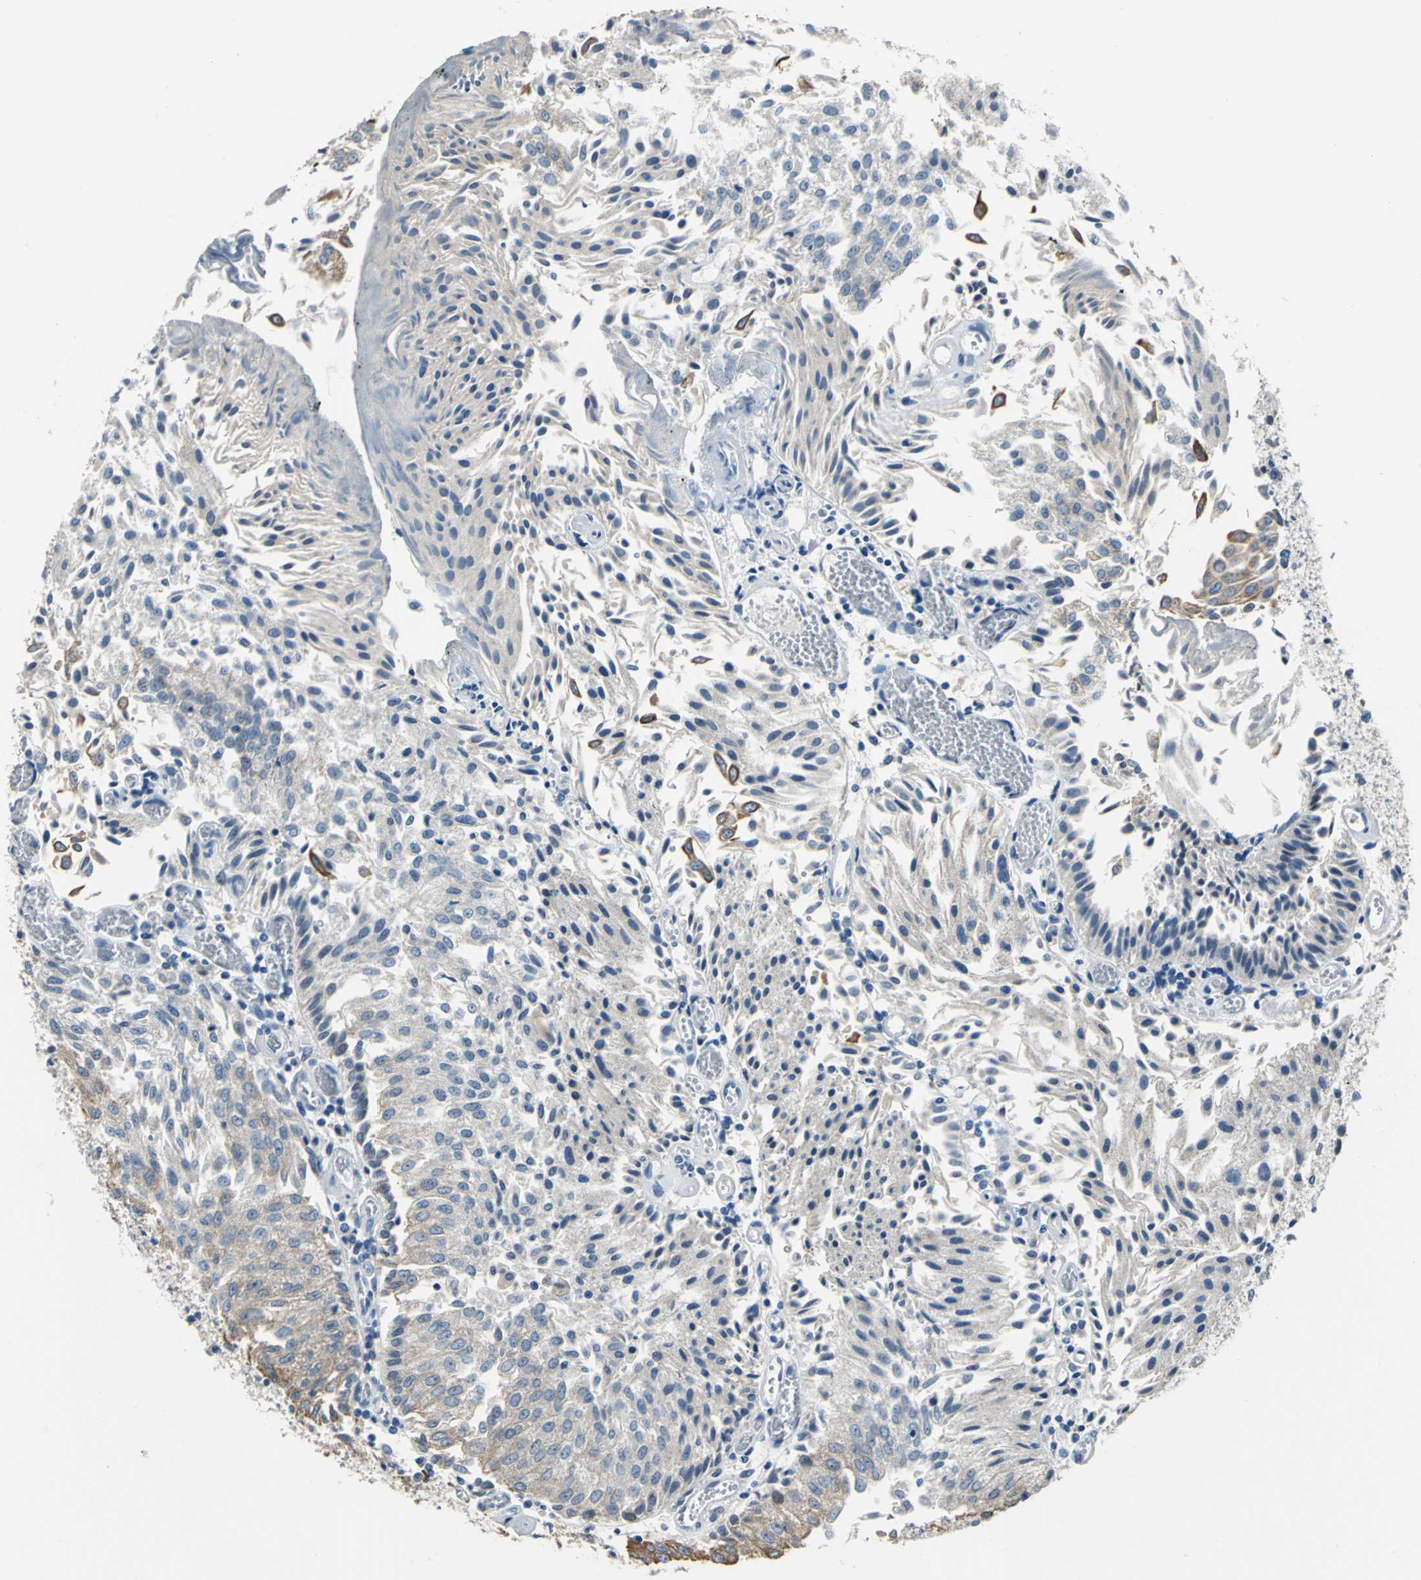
{"staining": {"intensity": "weak", "quantity": ">75%", "location": "cytoplasmic/membranous"}, "tissue": "urothelial cancer", "cell_type": "Tumor cells", "image_type": "cancer", "snomed": [{"axis": "morphology", "description": "Urothelial carcinoma, Low grade"}, {"axis": "topography", "description": "Urinary bladder"}], "caption": "A photomicrograph of low-grade urothelial carcinoma stained for a protein exhibits weak cytoplasmic/membranous brown staining in tumor cells.", "gene": "RASD2", "patient": {"sex": "male", "age": 86}}